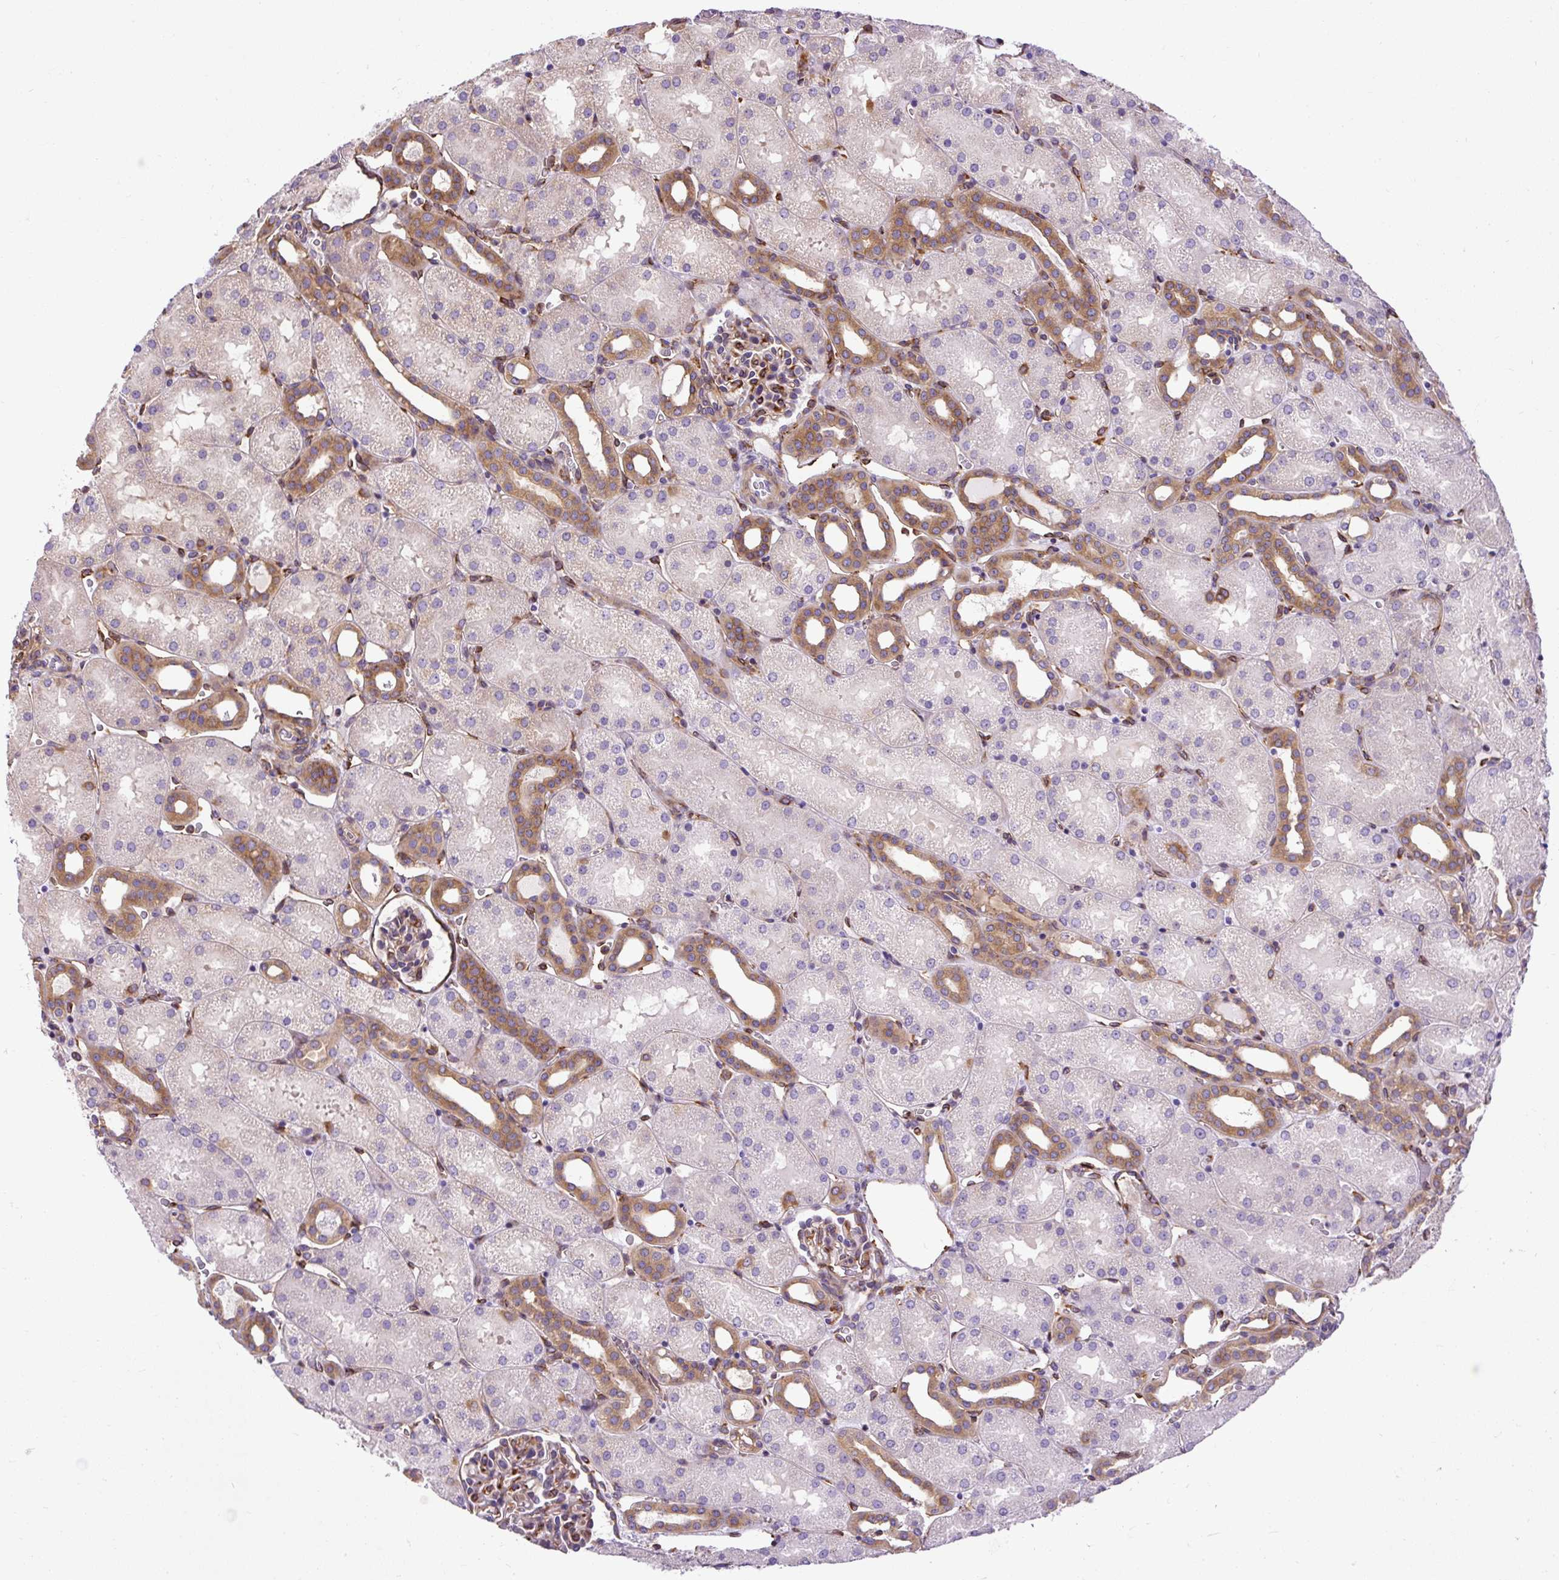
{"staining": {"intensity": "strong", "quantity": "<25%", "location": "cytoplasmic/membranous"}, "tissue": "kidney", "cell_type": "Cells in glomeruli", "image_type": "normal", "snomed": [{"axis": "morphology", "description": "Normal tissue, NOS"}, {"axis": "topography", "description": "Kidney"}], "caption": "A brown stain highlights strong cytoplasmic/membranous positivity of a protein in cells in glomeruli of normal kidney.", "gene": "MAP1S", "patient": {"sex": "male", "age": 2}}